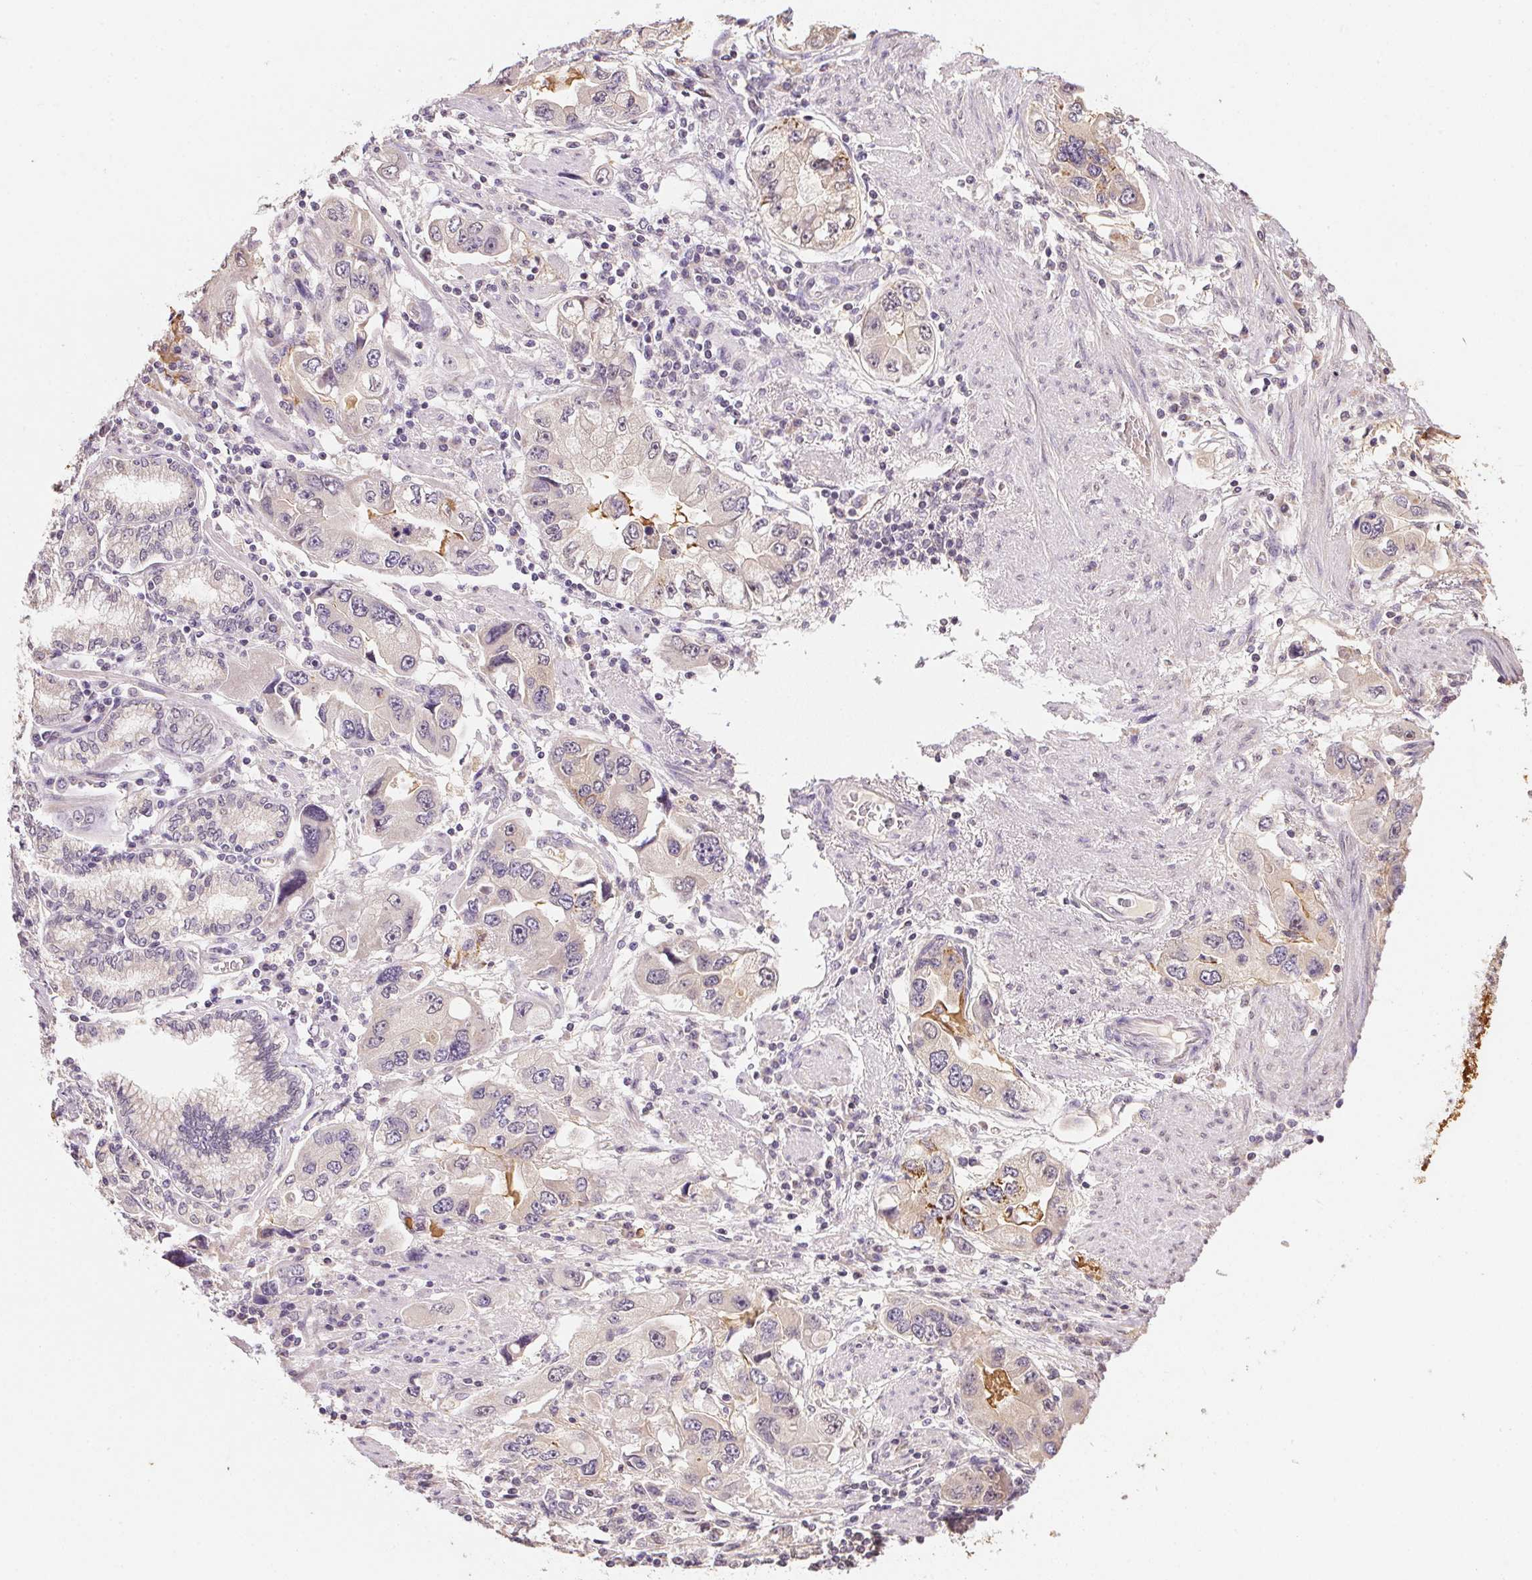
{"staining": {"intensity": "negative", "quantity": "none", "location": "none"}, "tissue": "stomach cancer", "cell_type": "Tumor cells", "image_type": "cancer", "snomed": [{"axis": "morphology", "description": "Adenocarcinoma, NOS"}, {"axis": "topography", "description": "Stomach, lower"}], "caption": "High power microscopy image of an IHC histopathology image of stomach adenocarcinoma, revealing no significant staining in tumor cells.", "gene": "ALDH8A1", "patient": {"sex": "female", "age": 93}}